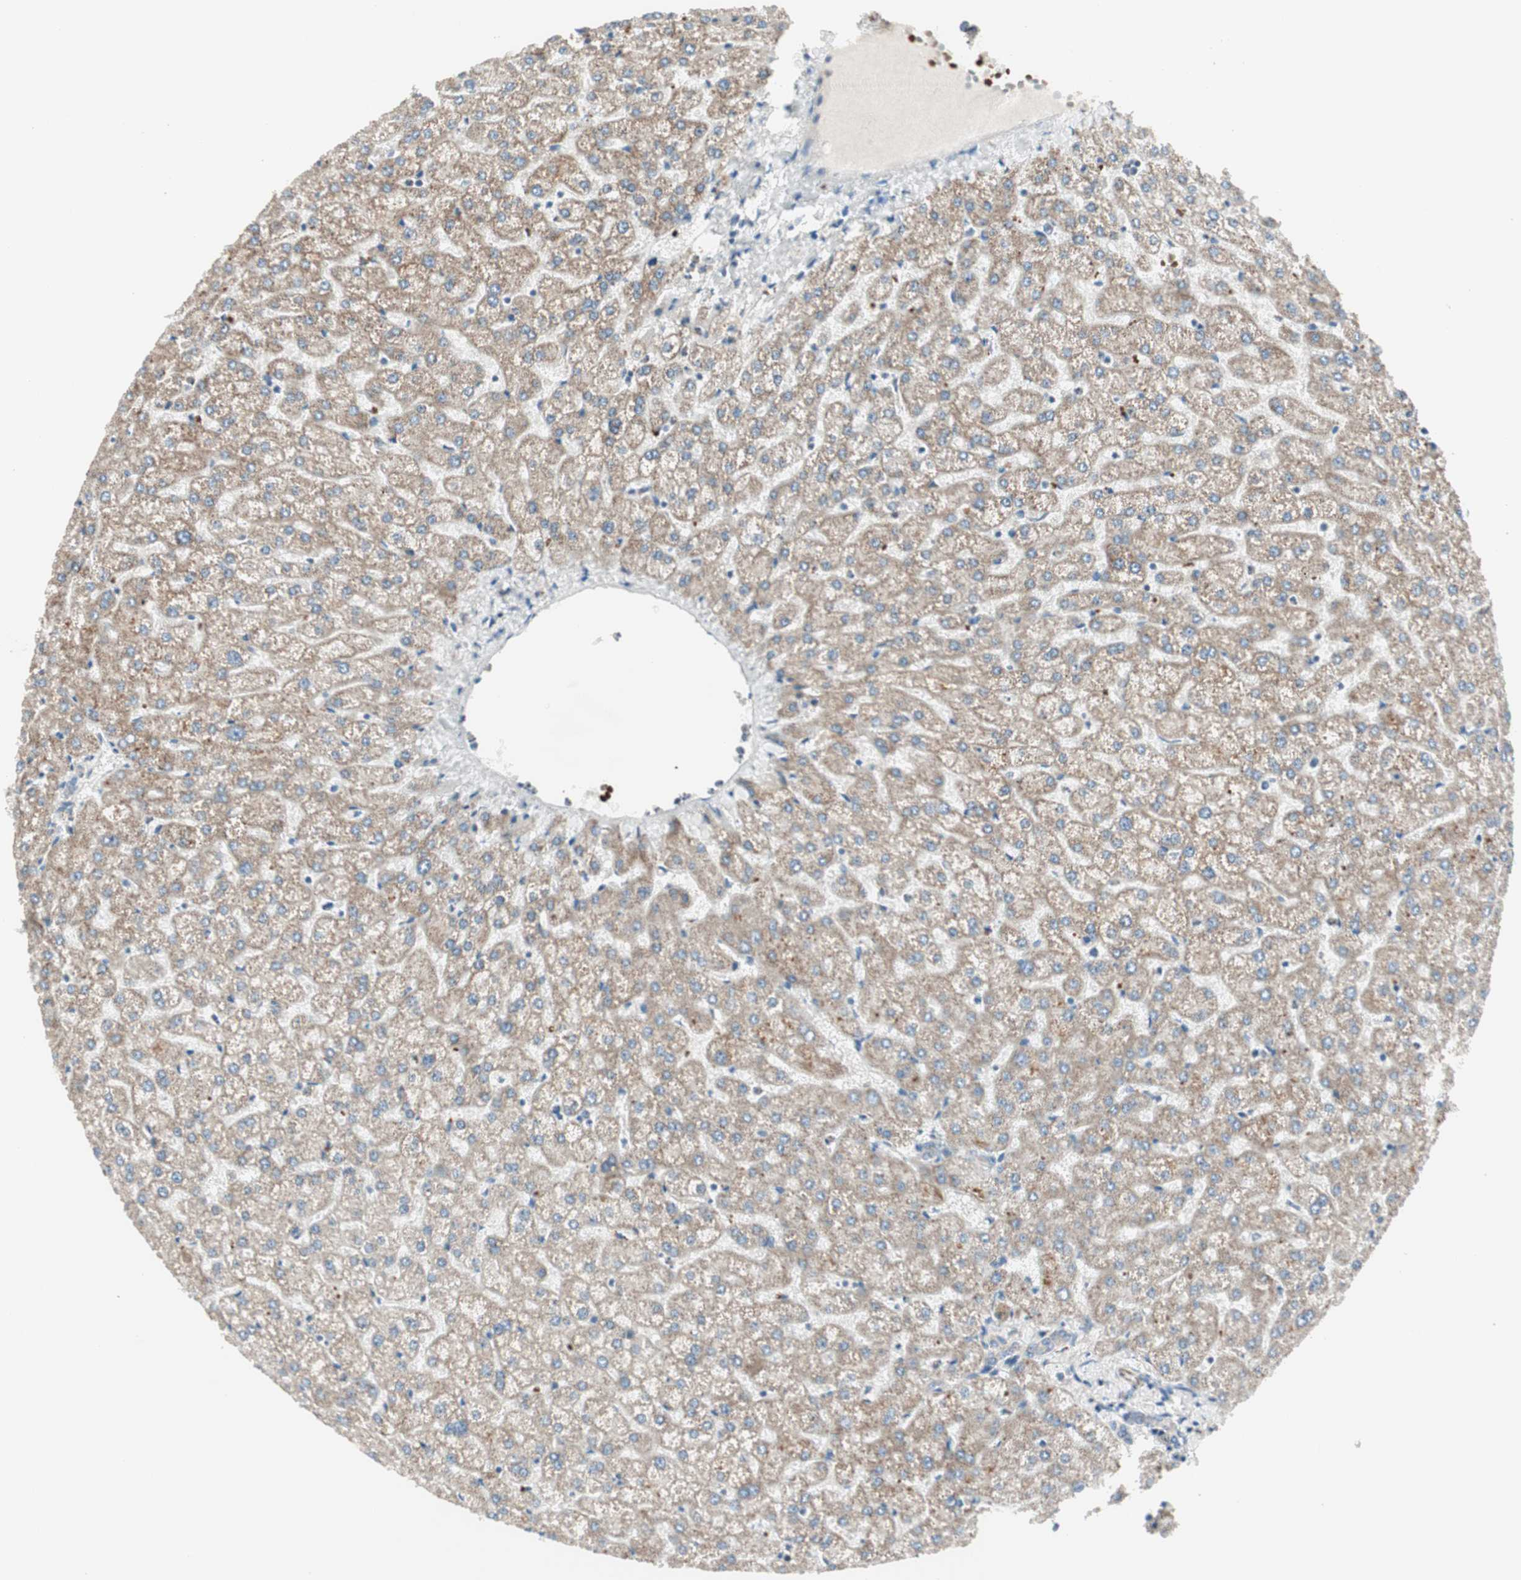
{"staining": {"intensity": "negative", "quantity": "none", "location": "none"}, "tissue": "liver", "cell_type": "Cholangiocytes", "image_type": "normal", "snomed": [{"axis": "morphology", "description": "Normal tissue, NOS"}, {"axis": "topography", "description": "Liver"}], "caption": "Liver stained for a protein using IHC shows no staining cholangiocytes.", "gene": "SRCIN1", "patient": {"sex": "female", "age": 32}}